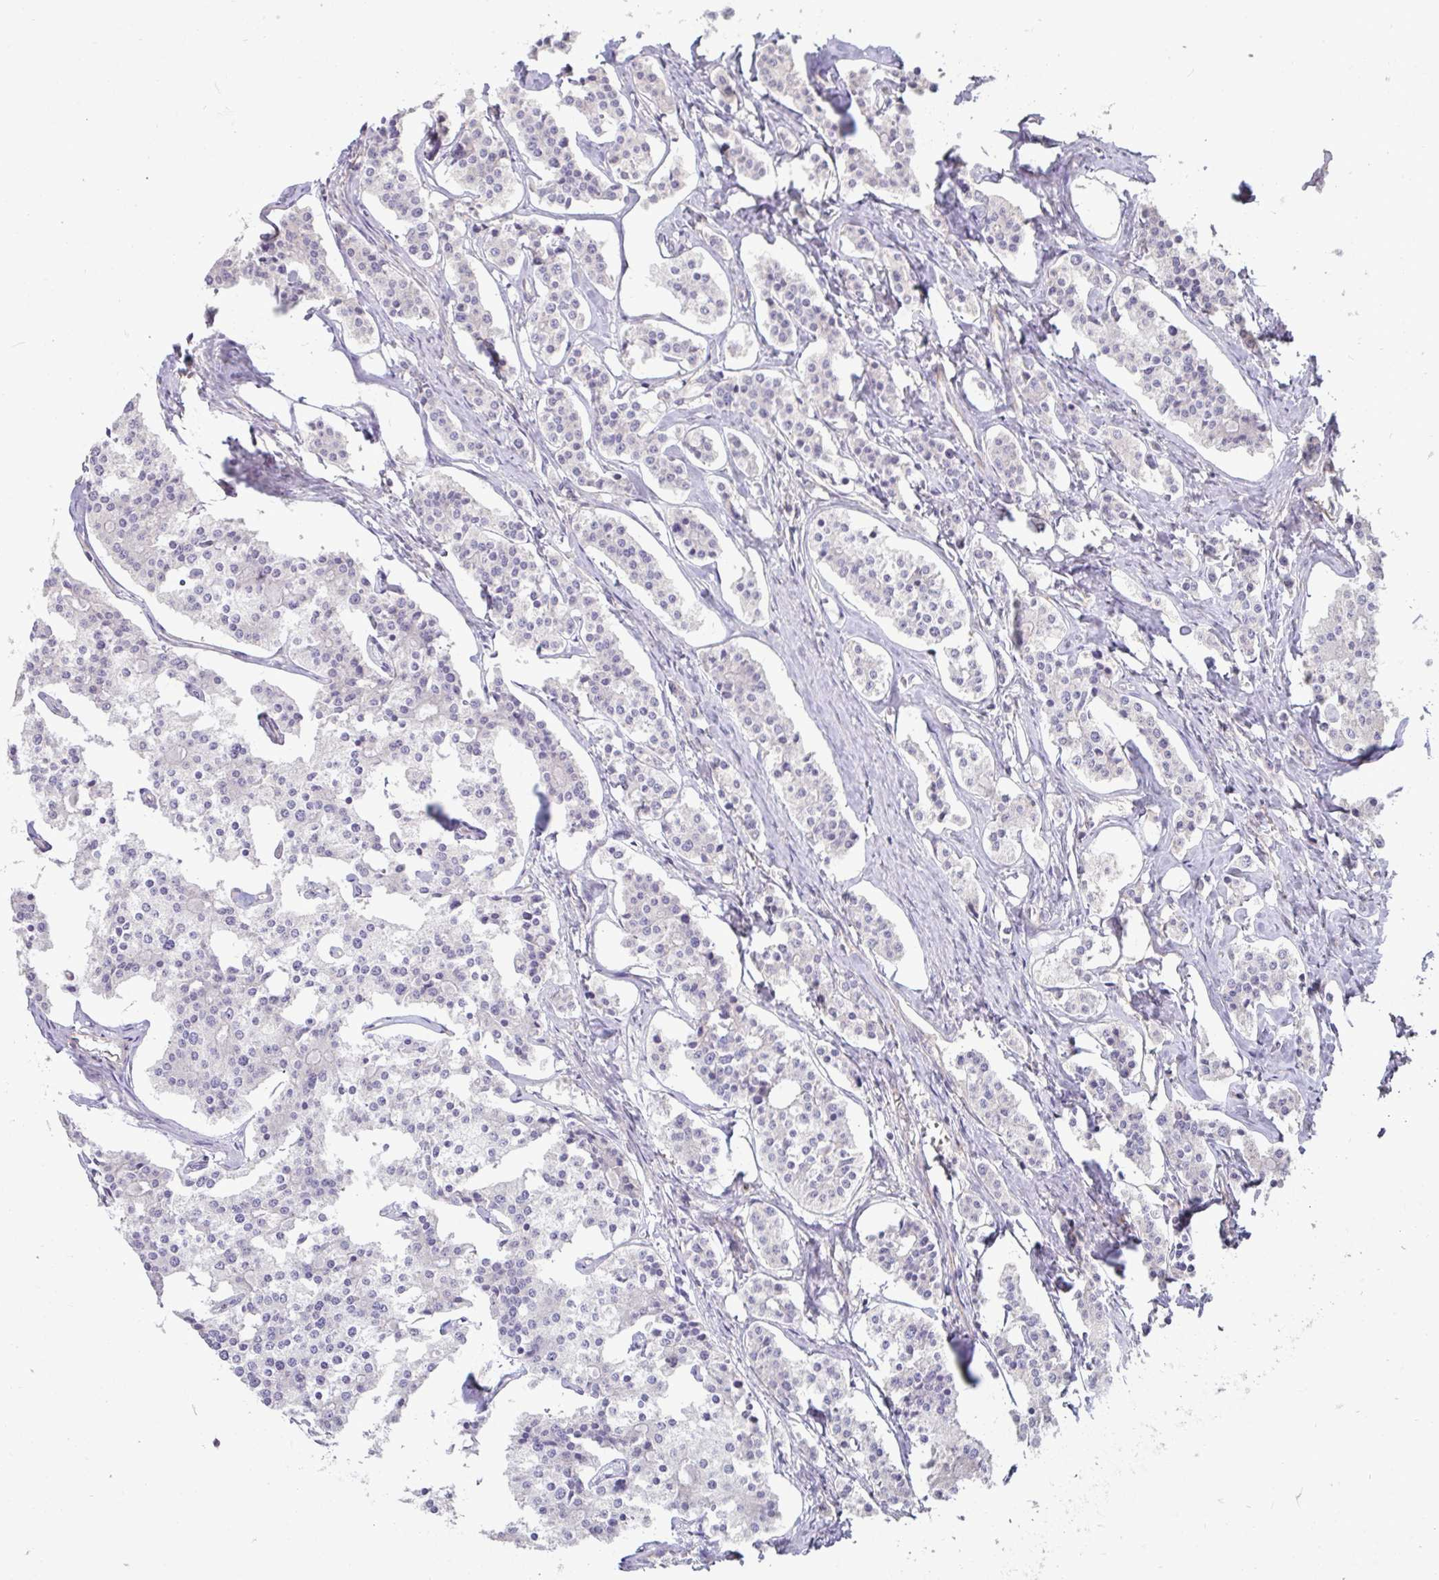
{"staining": {"intensity": "negative", "quantity": "none", "location": "none"}, "tissue": "carcinoid", "cell_type": "Tumor cells", "image_type": "cancer", "snomed": [{"axis": "morphology", "description": "Carcinoid, malignant, NOS"}, {"axis": "topography", "description": "Small intestine"}], "caption": "Human malignant carcinoid stained for a protein using immunohistochemistry (IHC) displays no staining in tumor cells.", "gene": "SH2D1B", "patient": {"sex": "male", "age": 63}}